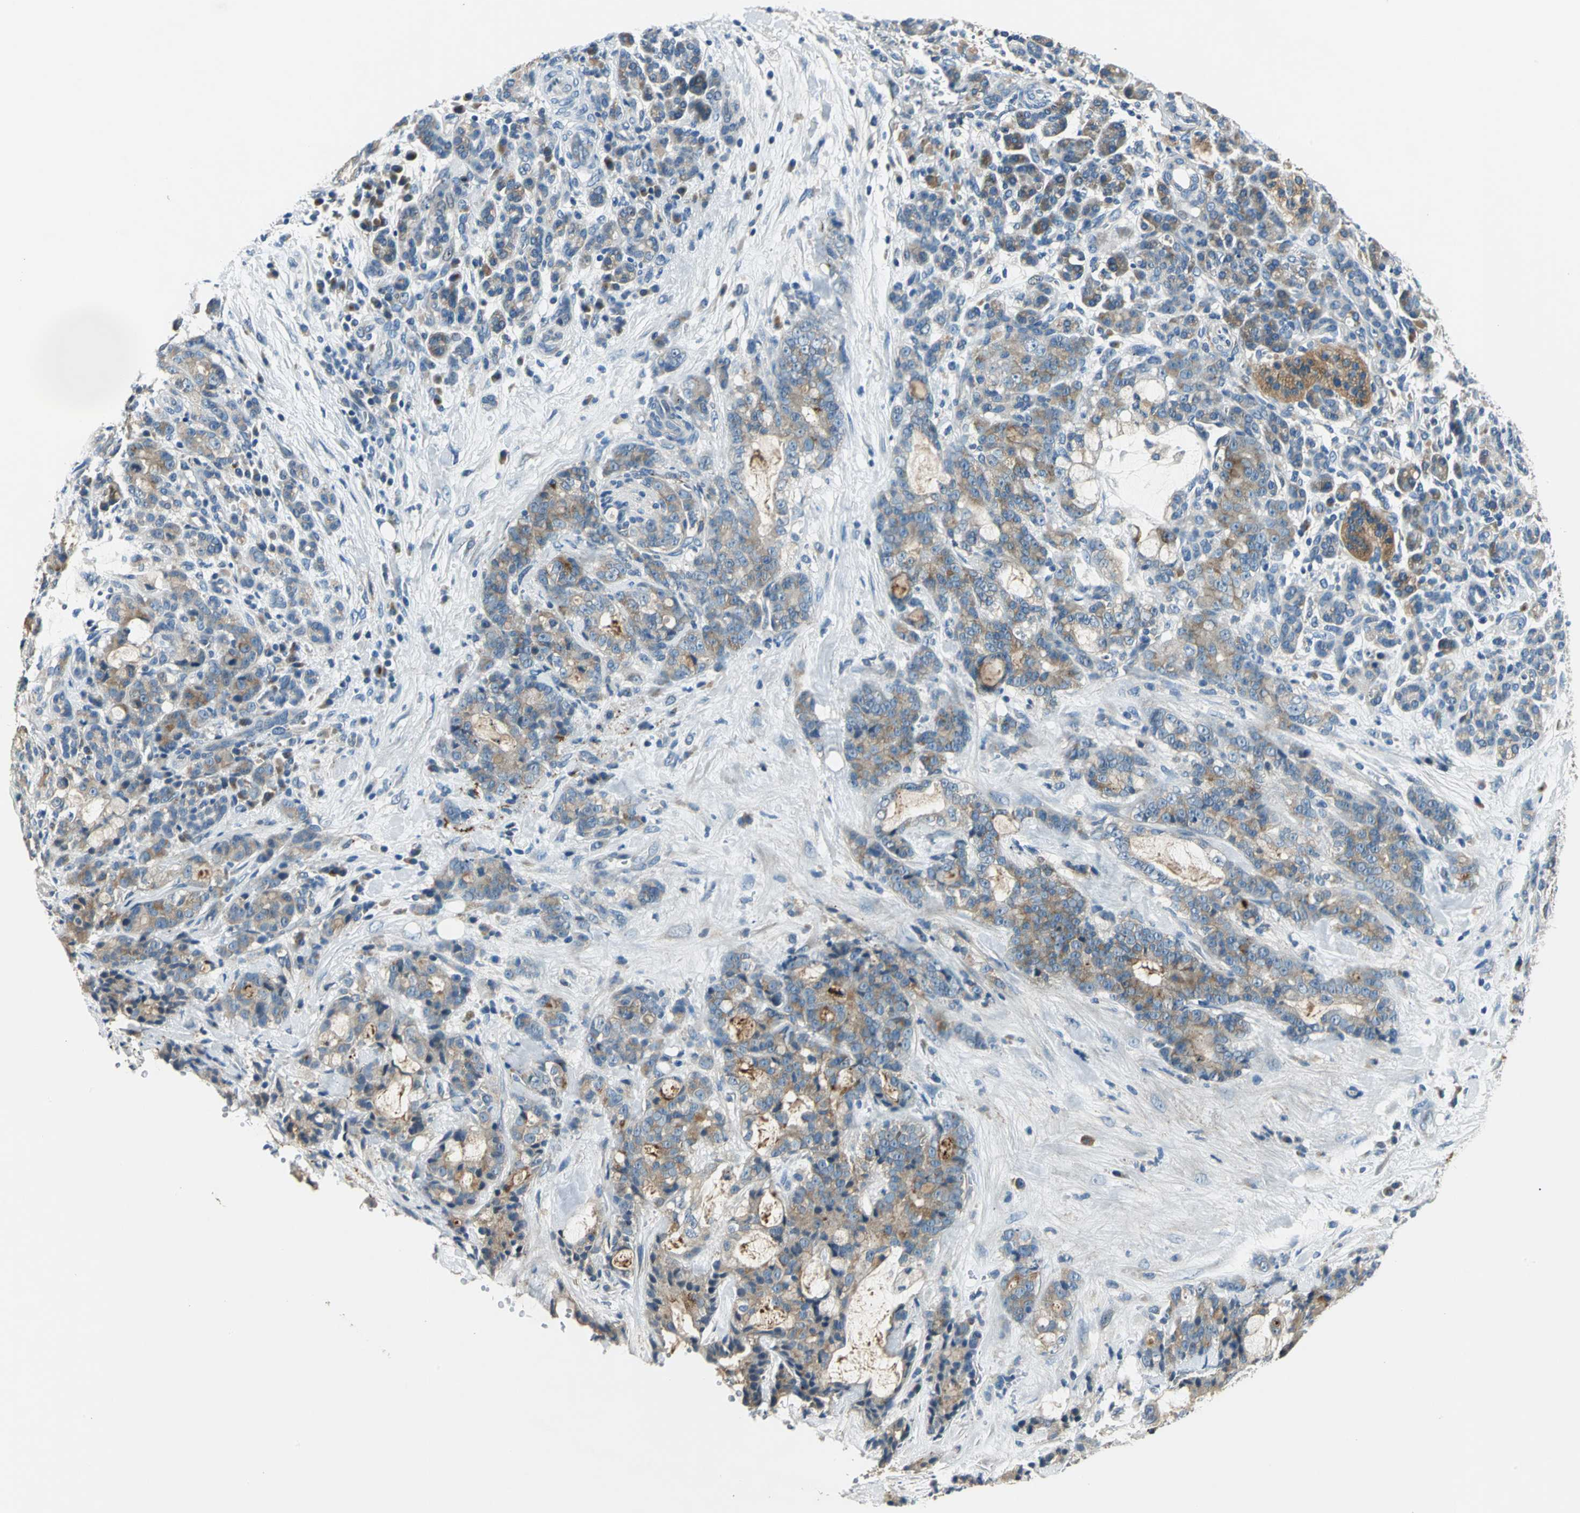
{"staining": {"intensity": "moderate", "quantity": ">75%", "location": "cytoplasmic/membranous"}, "tissue": "pancreatic cancer", "cell_type": "Tumor cells", "image_type": "cancer", "snomed": [{"axis": "morphology", "description": "Adenocarcinoma, NOS"}, {"axis": "topography", "description": "Pancreas"}], "caption": "Immunohistochemistry (DAB (3,3'-diaminobenzidine)) staining of human pancreatic cancer shows moderate cytoplasmic/membranous protein positivity in about >75% of tumor cells. (Stains: DAB in brown, nuclei in blue, Microscopy: brightfield microscopy at high magnification).", "gene": "SLC16A7", "patient": {"sex": "female", "age": 73}}